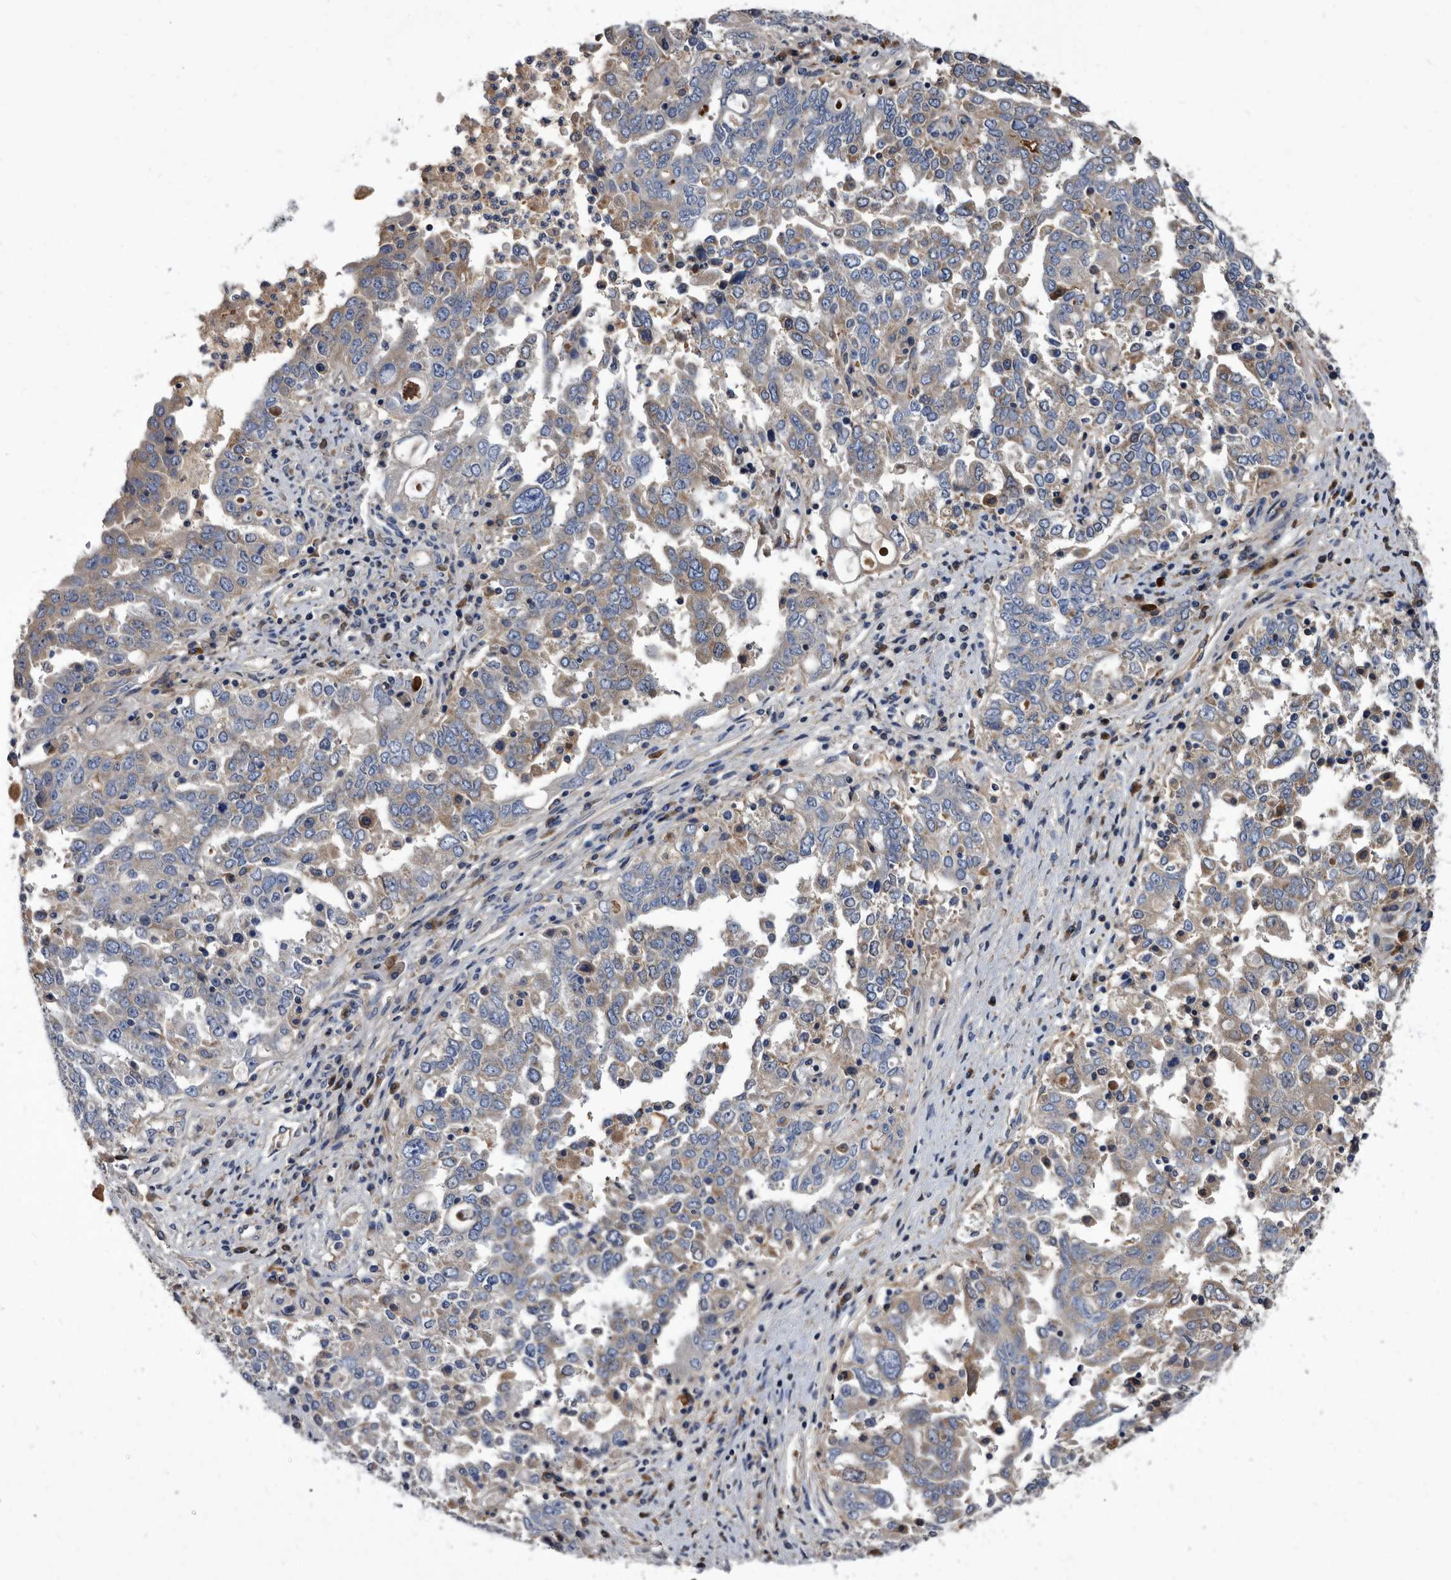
{"staining": {"intensity": "weak", "quantity": "<25%", "location": "cytoplasmic/membranous"}, "tissue": "ovarian cancer", "cell_type": "Tumor cells", "image_type": "cancer", "snomed": [{"axis": "morphology", "description": "Carcinoma, endometroid"}, {"axis": "topography", "description": "Ovary"}], "caption": "Tumor cells show no significant protein expression in ovarian cancer (endometroid carcinoma).", "gene": "DTNBP1", "patient": {"sex": "female", "age": 62}}